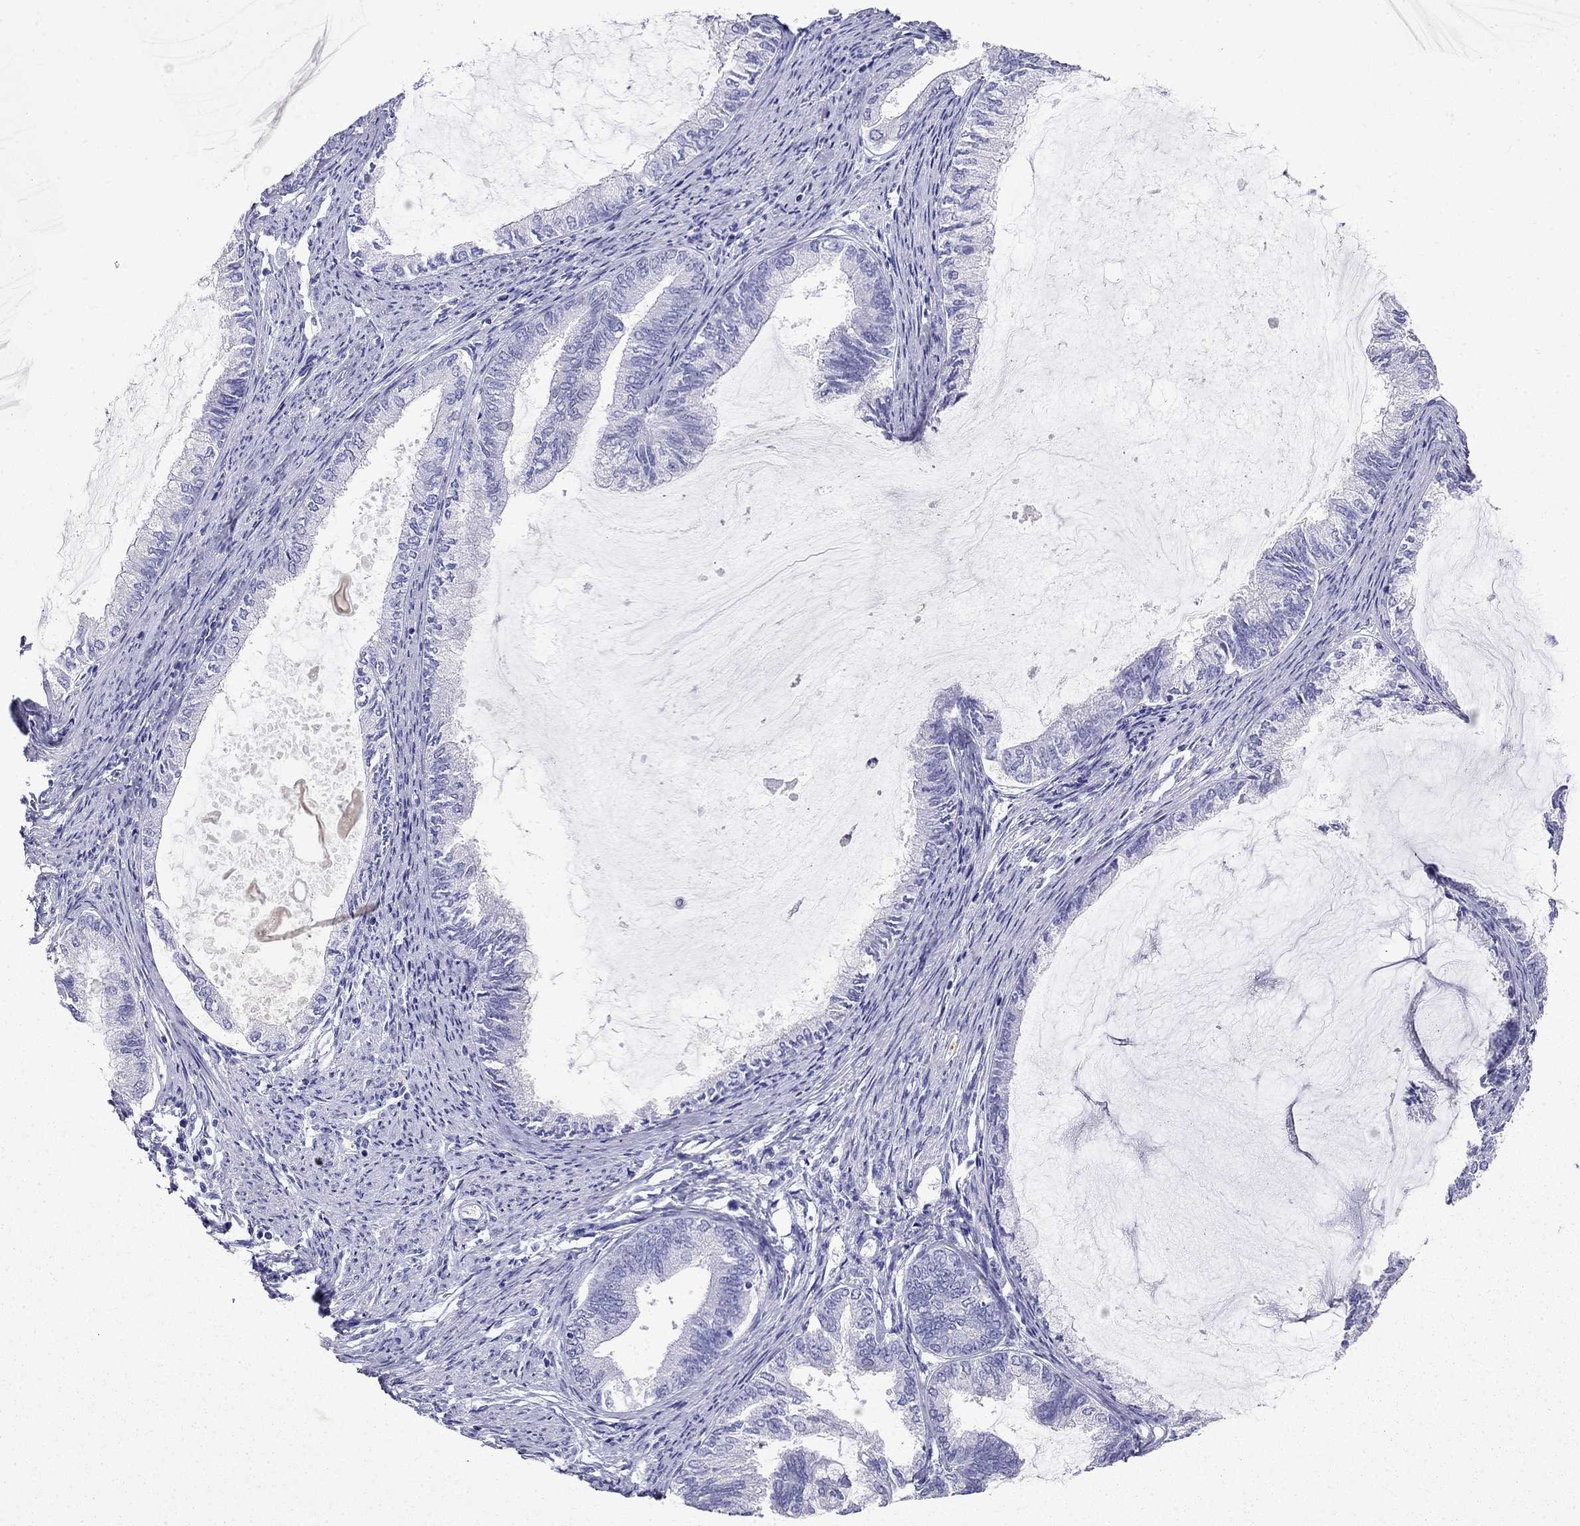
{"staining": {"intensity": "negative", "quantity": "none", "location": "none"}, "tissue": "endometrial cancer", "cell_type": "Tumor cells", "image_type": "cancer", "snomed": [{"axis": "morphology", "description": "Adenocarcinoma, NOS"}, {"axis": "topography", "description": "Endometrium"}], "caption": "Immunohistochemistry (IHC) image of endometrial cancer stained for a protein (brown), which shows no expression in tumor cells. (DAB (3,3'-diaminobenzidine) immunohistochemistry, high magnification).", "gene": "PPP1R36", "patient": {"sex": "female", "age": 86}}